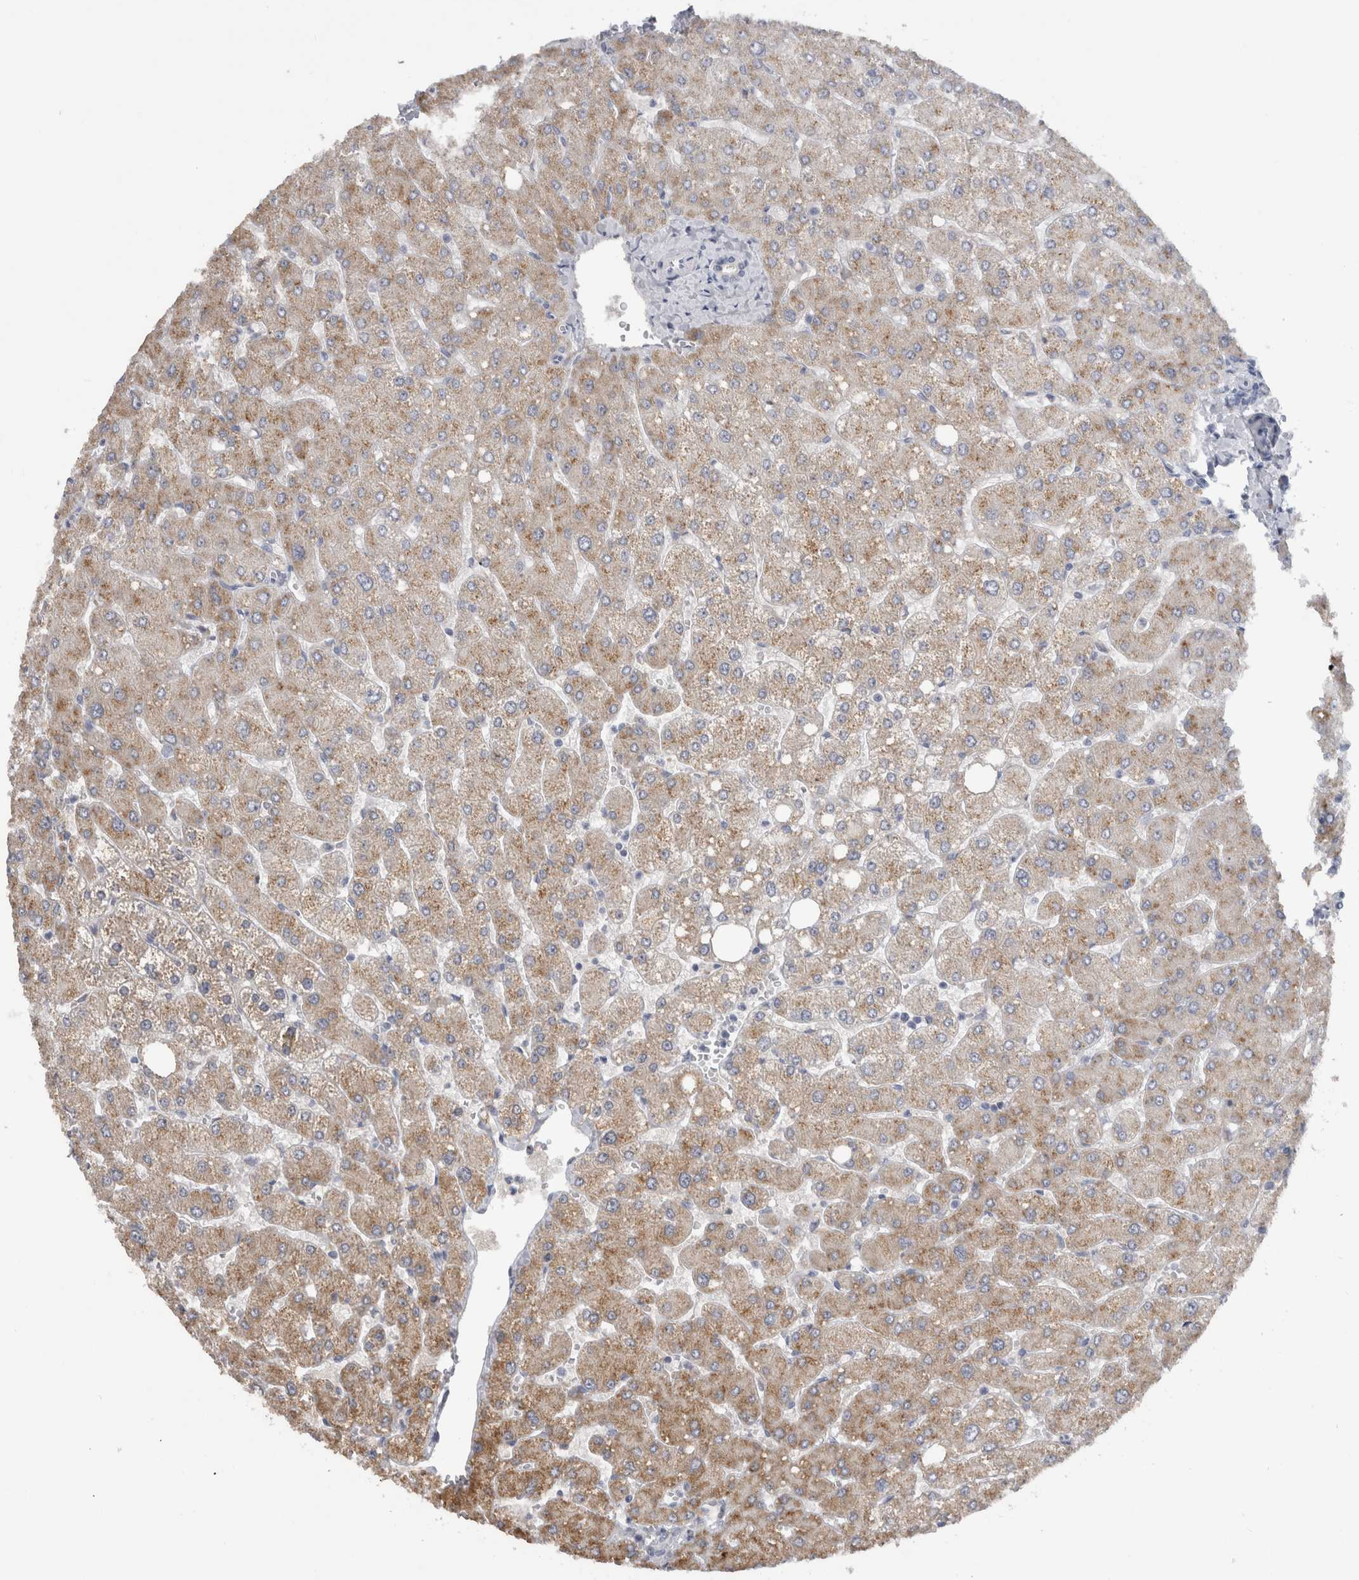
{"staining": {"intensity": "negative", "quantity": "none", "location": "none"}, "tissue": "liver", "cell_type": "Cholangiocytes", "image_type": "normal", "snomed": [{"axis": "morphology", "description": "Normal tissue, NOS"}, {"axis": "topography", "description": "Liver"}], "caption": "High power microscopy image of an immunohistochemistry photomicrograph of normal liver, revealing no significant expression in cholangiocytes. (Brightfield microscopy of DAB (3,3'-diaminobenzidine) IHC at high magnification).", "gene": "DHRS4", "patient": {"sex": "male", "age": 55}}